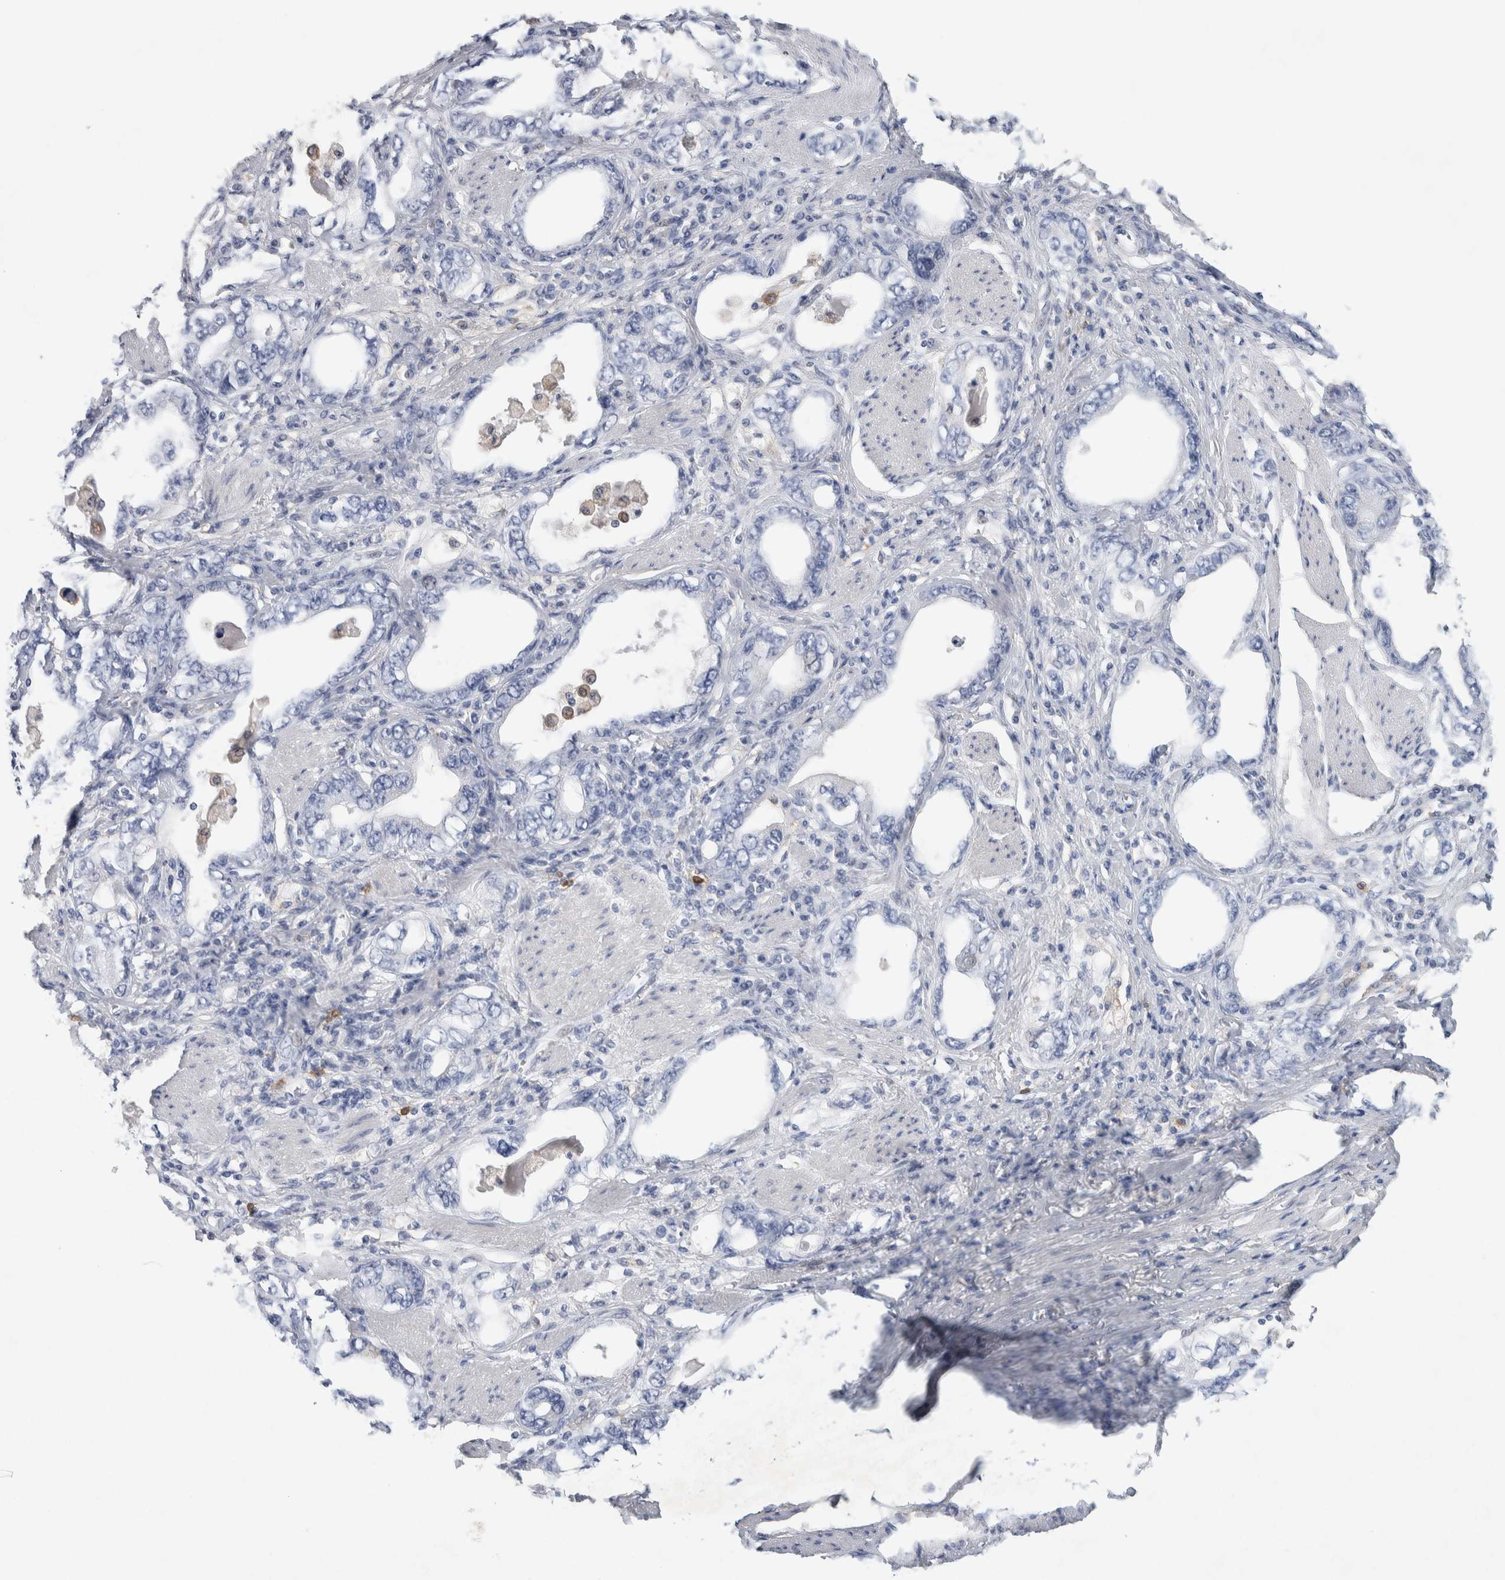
{"staining": {"intensity": "negative", "quantity": "none", "location": "none"}, "tissue": "stomach cancer", "cell_type": "Tumor cells", "image_type": "cancer", "snomed": [{"axis": "morphology", "description": "Adenocarcinoma, NOS"}, {"axis": "topography", "description": "Stomach, lower"}], "caption": "Micrograph shows no significant protein positivity in tumor cells of stomach adenocarcinoma.", "gene": "NCF2", "patient": {"sex": "female", "age": 93}}